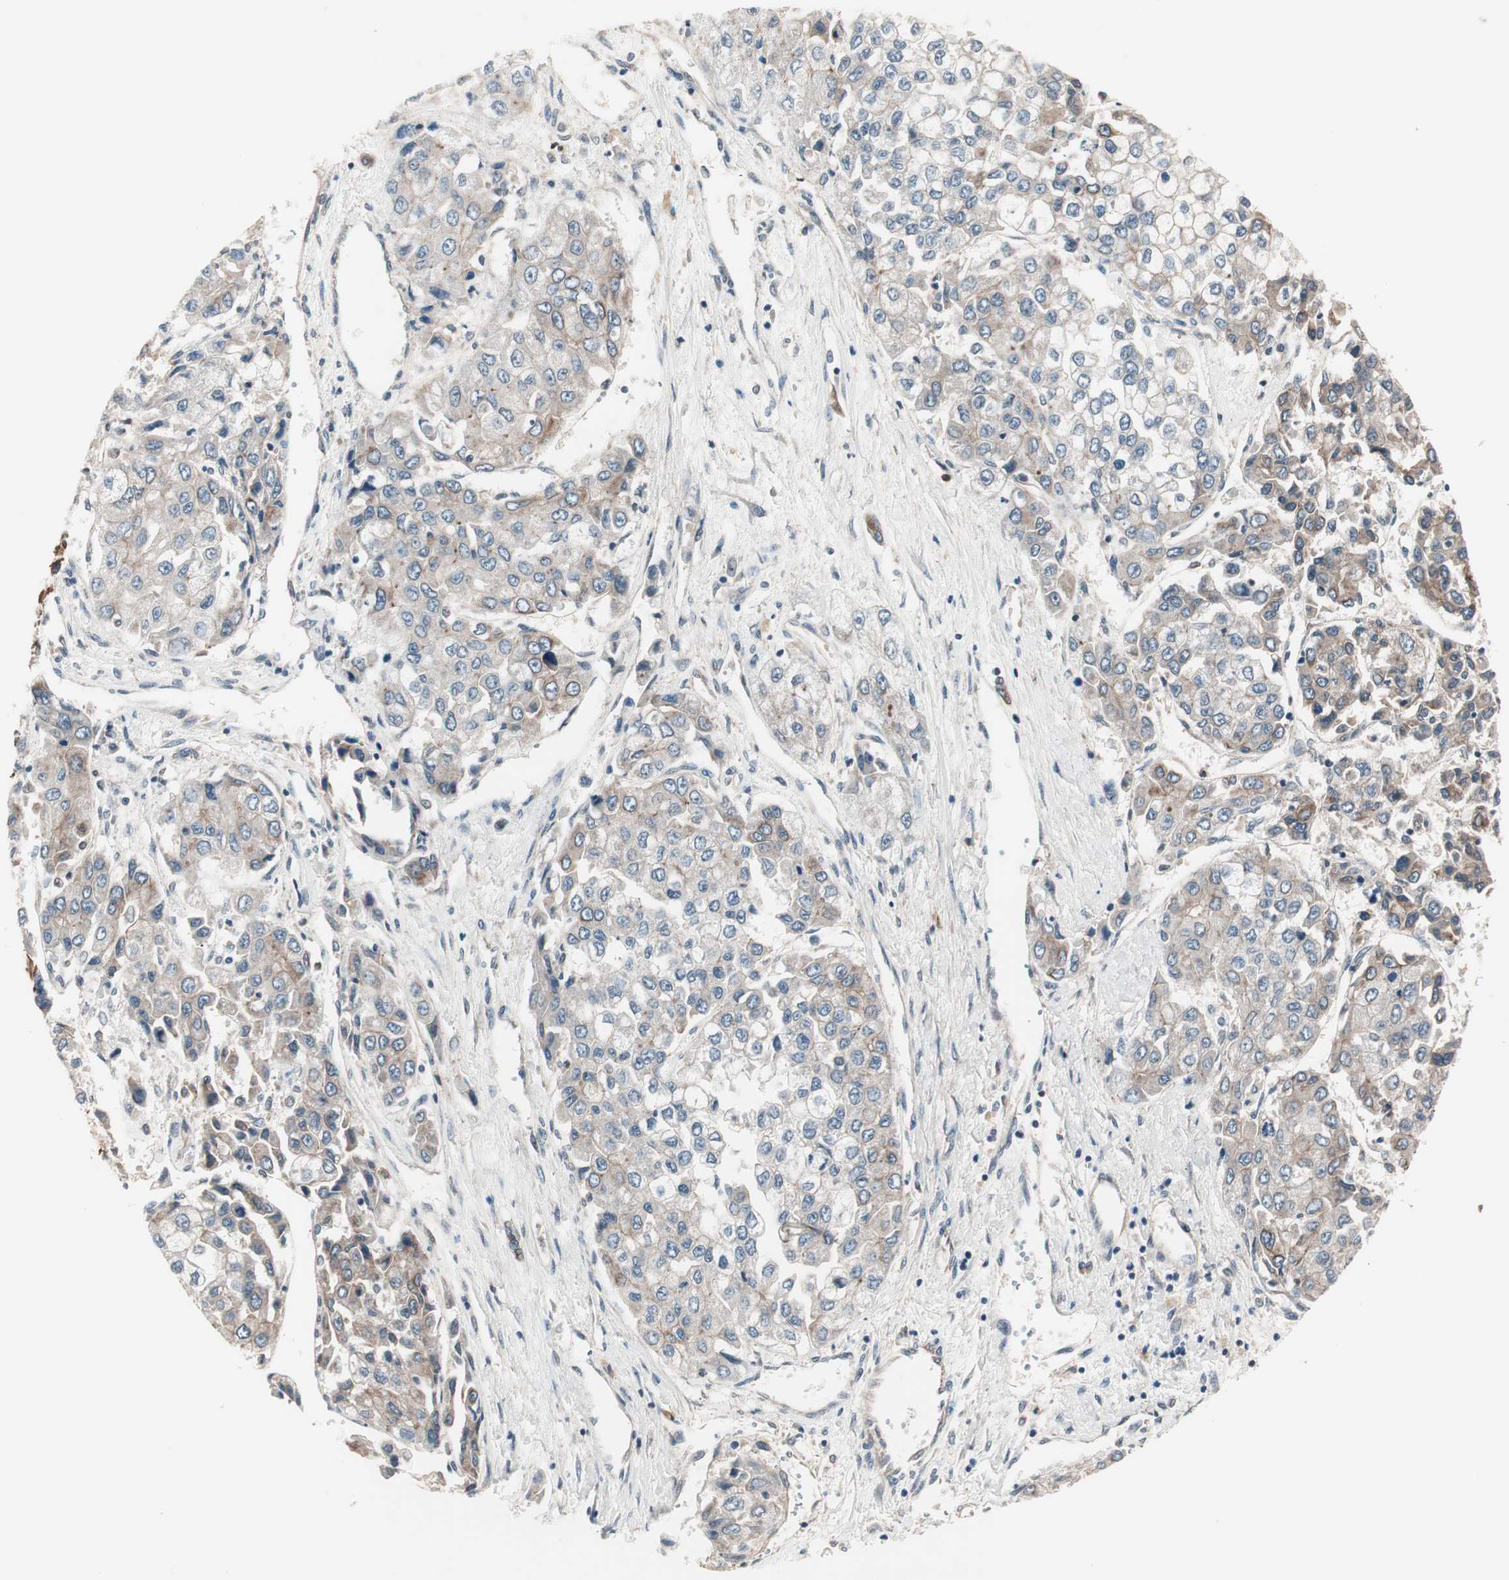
{"staining": {"intensity": "weak", "quantity": "25%-75%", "location": "cytoplasmic/membranous"}, "tissue": "liver cancer", "cell_type": "Tumor cells", "image_type": "cancer", "snomed": [{"axis": "morphology", "description": "Carcinoma, Hepatocellular, NOS"}, {"axis": "topography", "description": "Liver"}], "caption": "Human liver cancer stained with a protein marker shows weak staining in tumor cells.", "gene": "TSG101", "patient": {"sex": "female", "age": 66}}